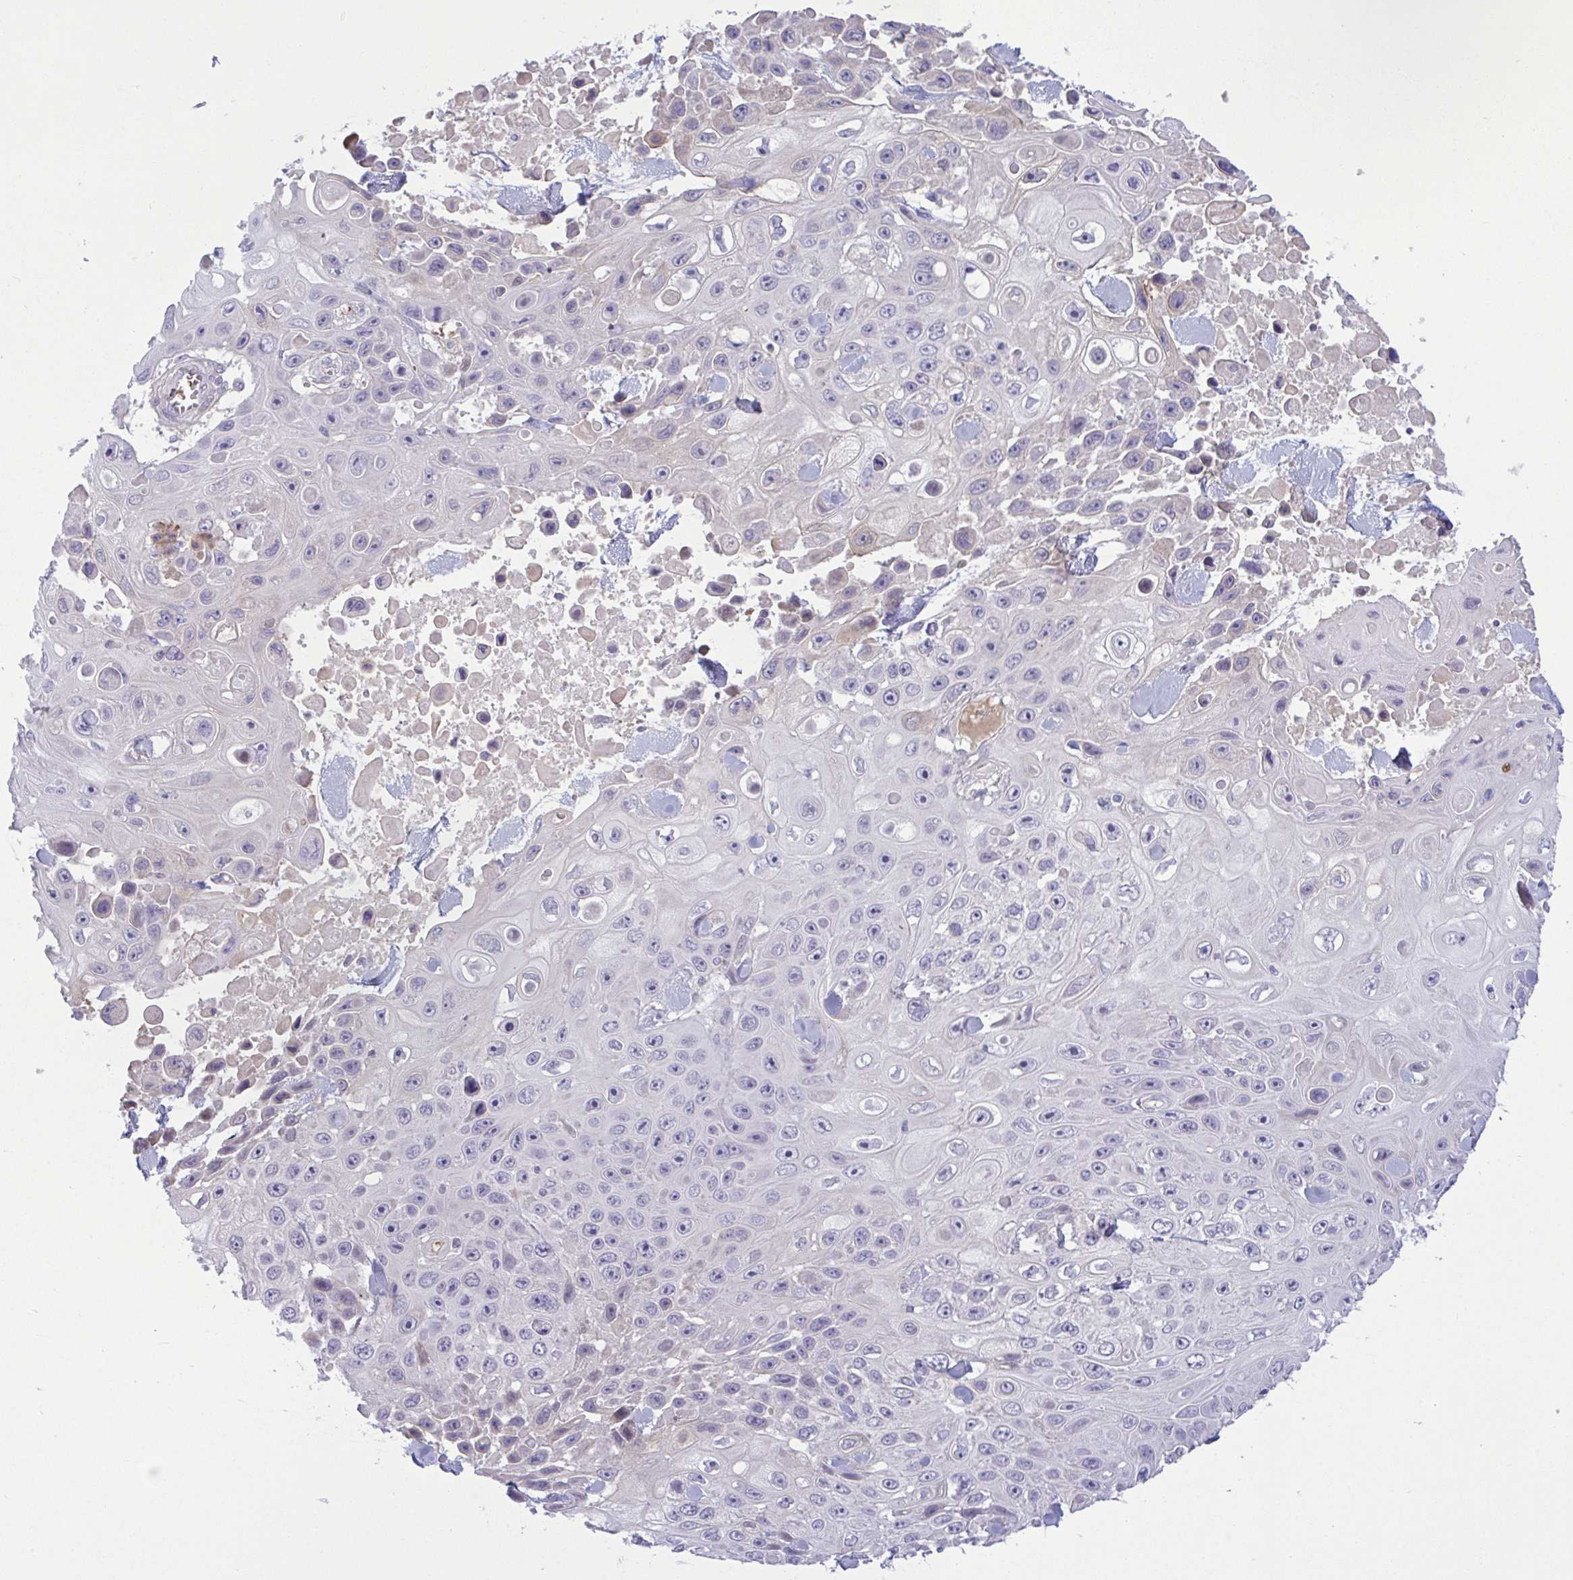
{"staining": {"intensity": "negative", "quantity": "none", "location": "none"}, "tissue": "skin cancer", "cell_type": "Tumor cells", "image_type": "cancer", "snomed": [{"axis": "morphology", "description": "Squamous cell carcinoma, NOS"}, {"axis": "topography", "description": "Skin"}], "caption": "Immunohistochemistry (IHC) histopathology image of neoplastic tissue: human squamous cell carcinoma (skin) stained with DAB (3,3'-diaminobenzidine) displays no significant protein expression in tumor cells. Brightfield microscopy of IHC stained with DAB (brown) and hematoxylin (blue), captured at high magnification.", "gene": "VWC2", "patient": {"sex": "male", "age": 82}}